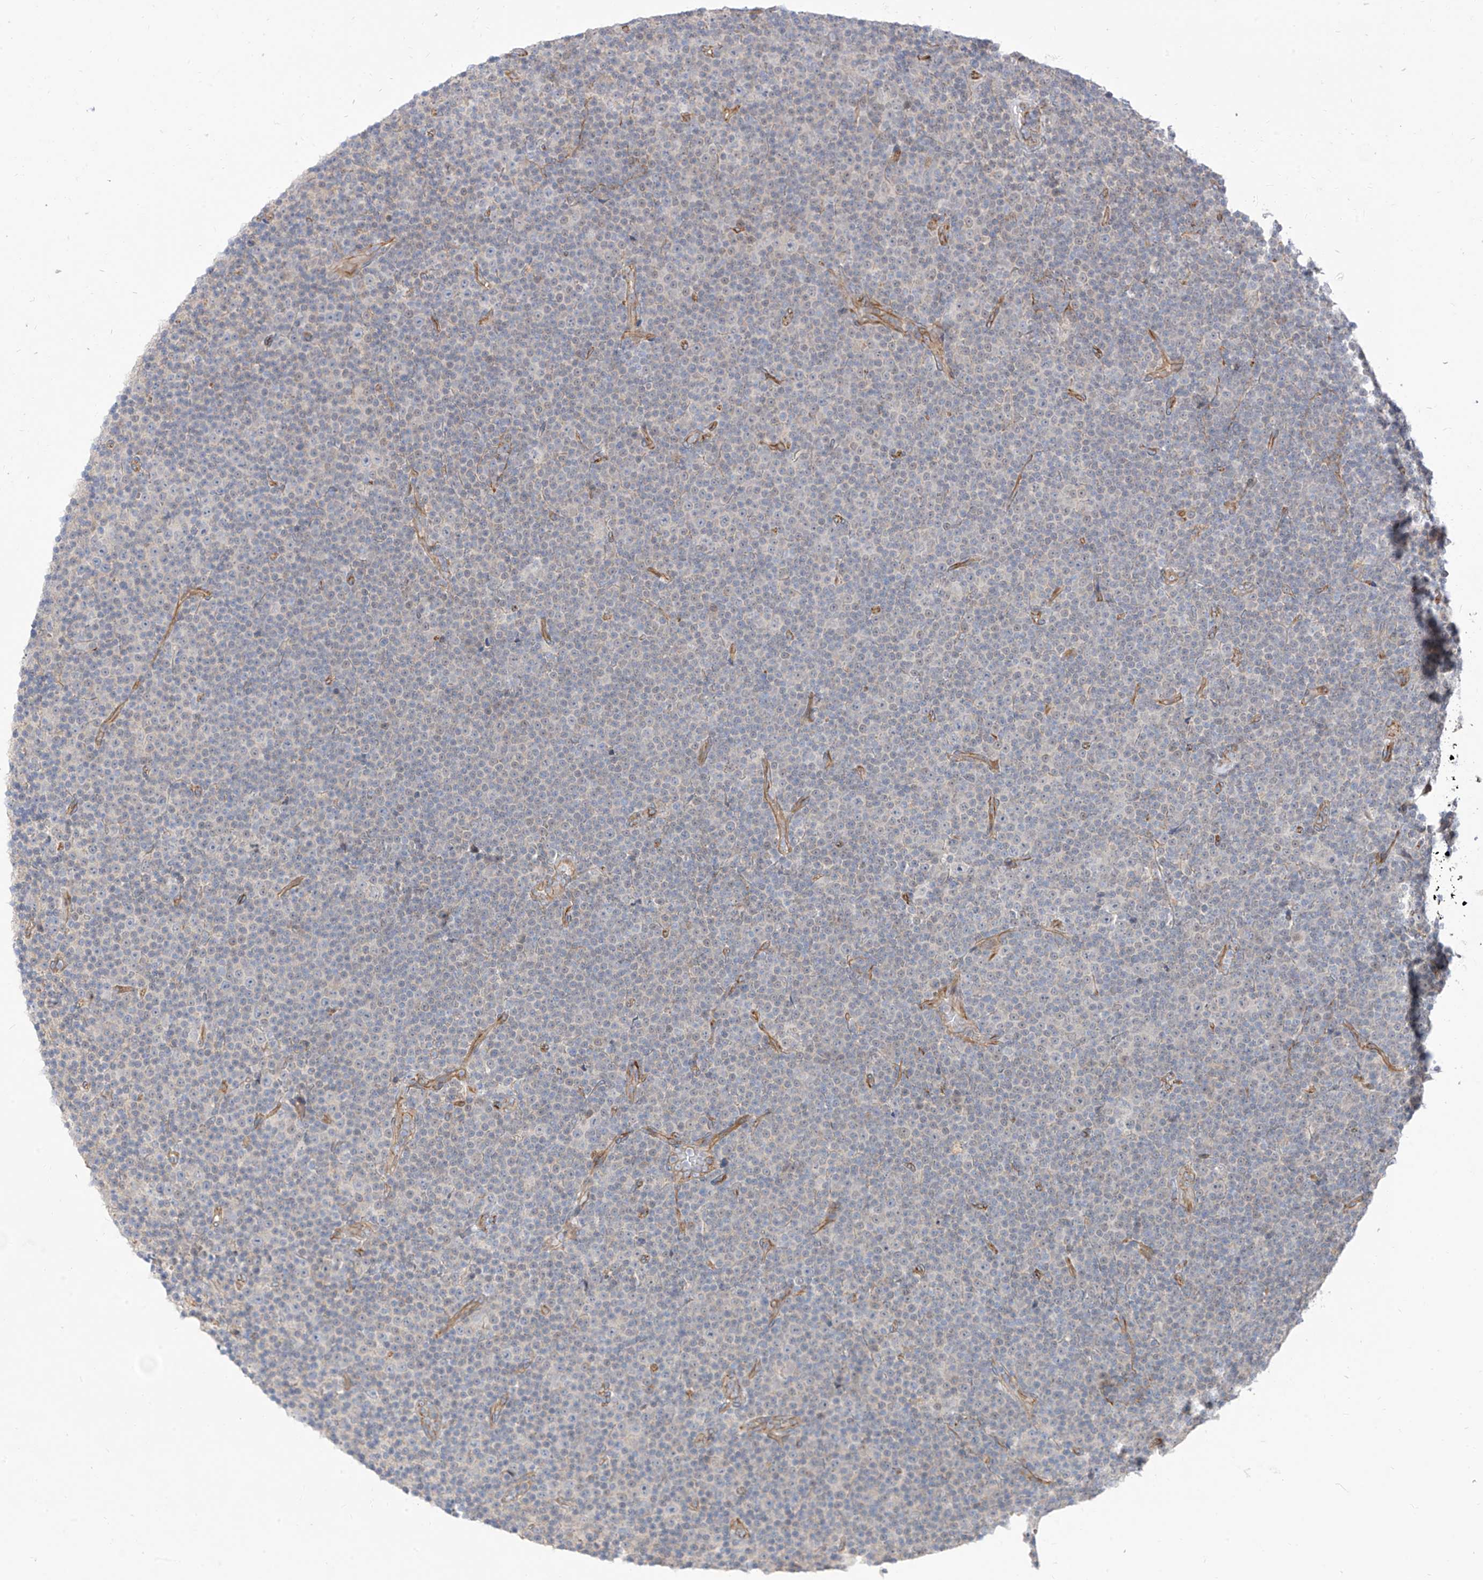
{"staining": {"intensity": "negative", "quantity": "none", "location": "none"}, "tissue": "lymphoma", "cell_type": "Tumor cells", "image_type": "cancer", "snomed": [{"axis": "morphology", "description": "Malignant lymphoma, non-Hodgkin's type, Low grade"}, {"axis": "topography", "description": "Lymph node"}], "caption": "There is no significant expression in tumor cells of lymphoma. The staining is performed using DAB brown chromogen with nuclei counter-stained in using hematoxylin.", "gene": "EPHX4", "patient": {"sex": "female", "age": 67}}